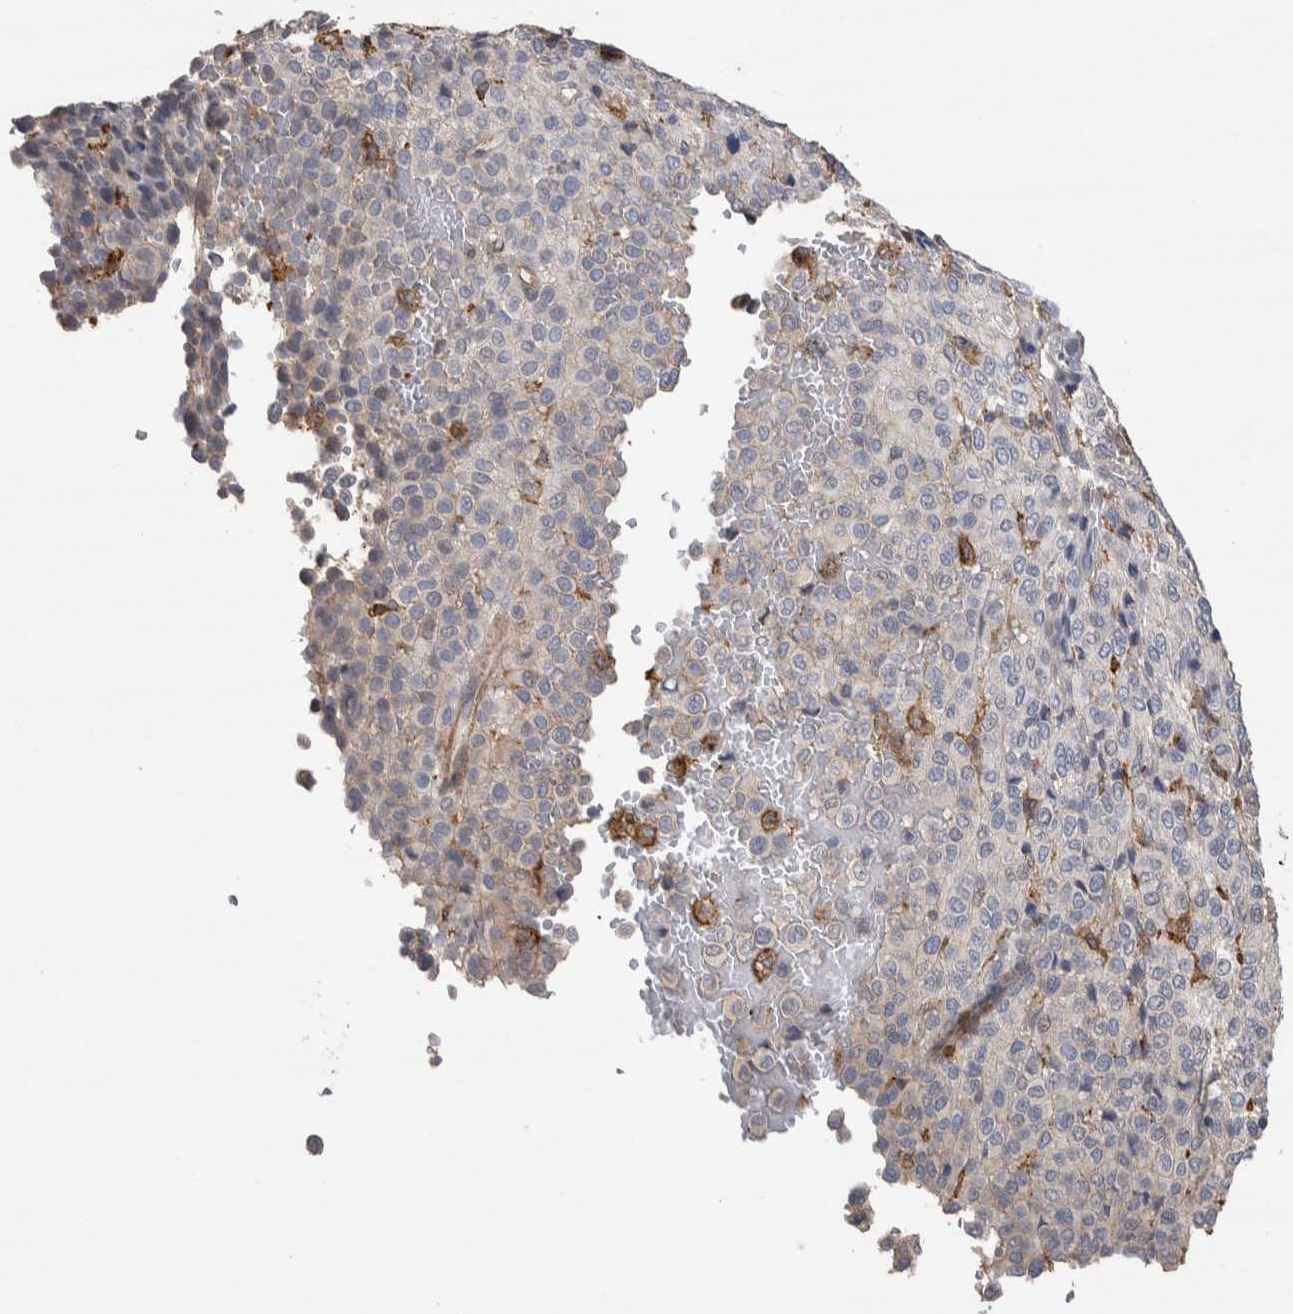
{"staining": {"intensity": "negative", "quantity": "none", "location": "none"}, "tissue": "melanoma", "cell_type": "Tumor cells", "image_type": "cancer", "snomed": [{"axis": "morphology", "description": "Malignant melanoma, Metastatic site"}, {"axis": "topography", "description": "Pancreas"}], "caption": "IHC micrograph of malignant melanoma (metastatic site) stained for a protein (brown), which demonstrates no expression in tumor cells.", "gene": "GCNA", "patient": {"sex": "female", "age": 30}}